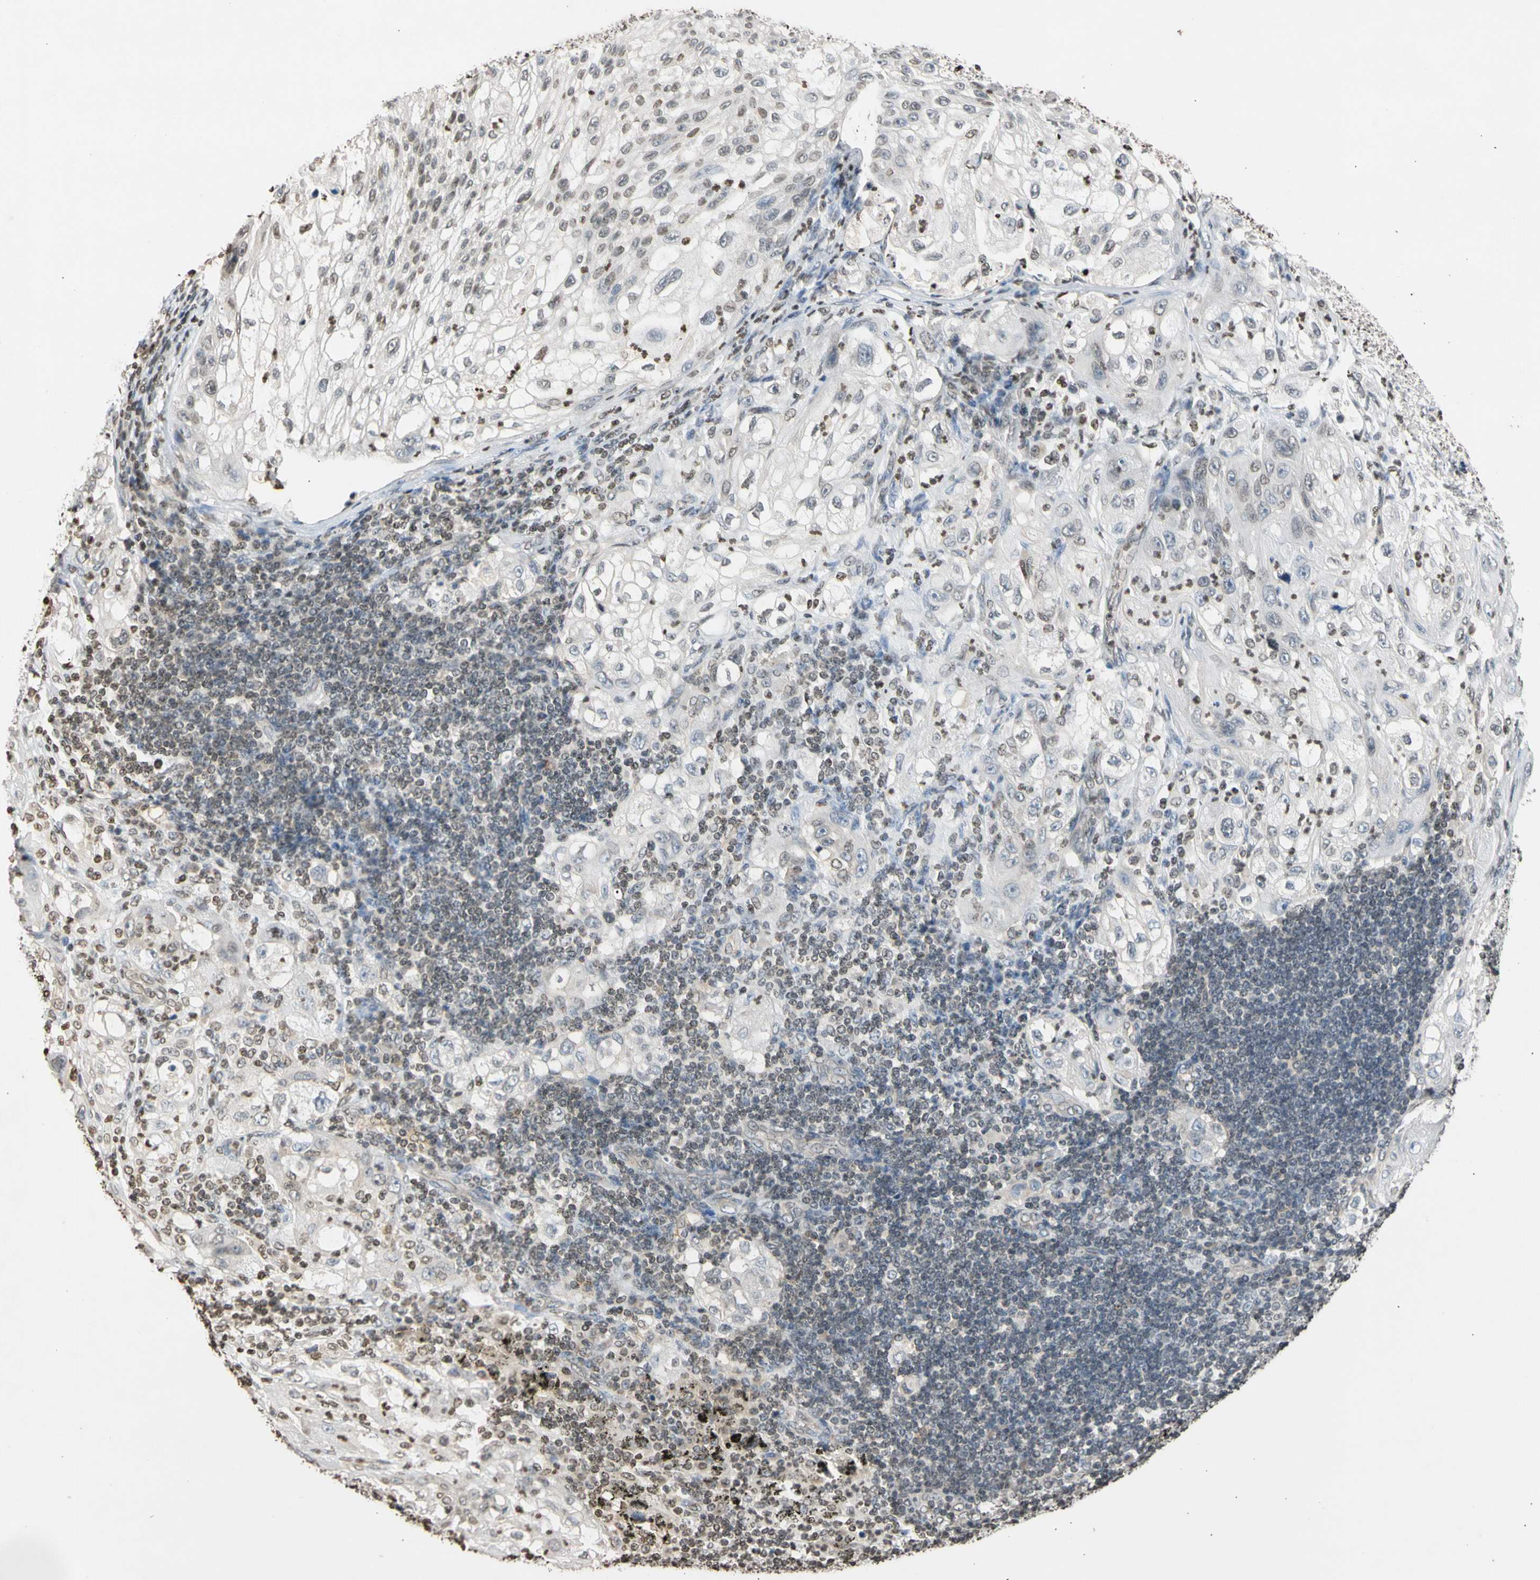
{"staining": {"intensity": "negative", "quantity": "none", "location": "none"}, "tissue": "lung cancer", "cell_type": "Tumor cells", "image_type": "cancer", "snomed": [{"axis": "morphology", "description": "Inflammation, NOS"}, {"axis": "morphology", "description": "Squamous cell carcinoma, NOS"}, {"axis": "topography", "description": "Lymph node"}, {"axis": "topography", "description": "Soft tissue"}, {"axis": "topography", "description": "Lung"}], "caption": "Tumor cells show no significant protein positivity in squamous cell carcinoma (lung). (Stains: DAB IHC with hematoxylin counter stain, Microscopy: brightfield microscopy at high magnification).", "gene": "GPX4", "patient": {"sex": "male", "age": 66}}